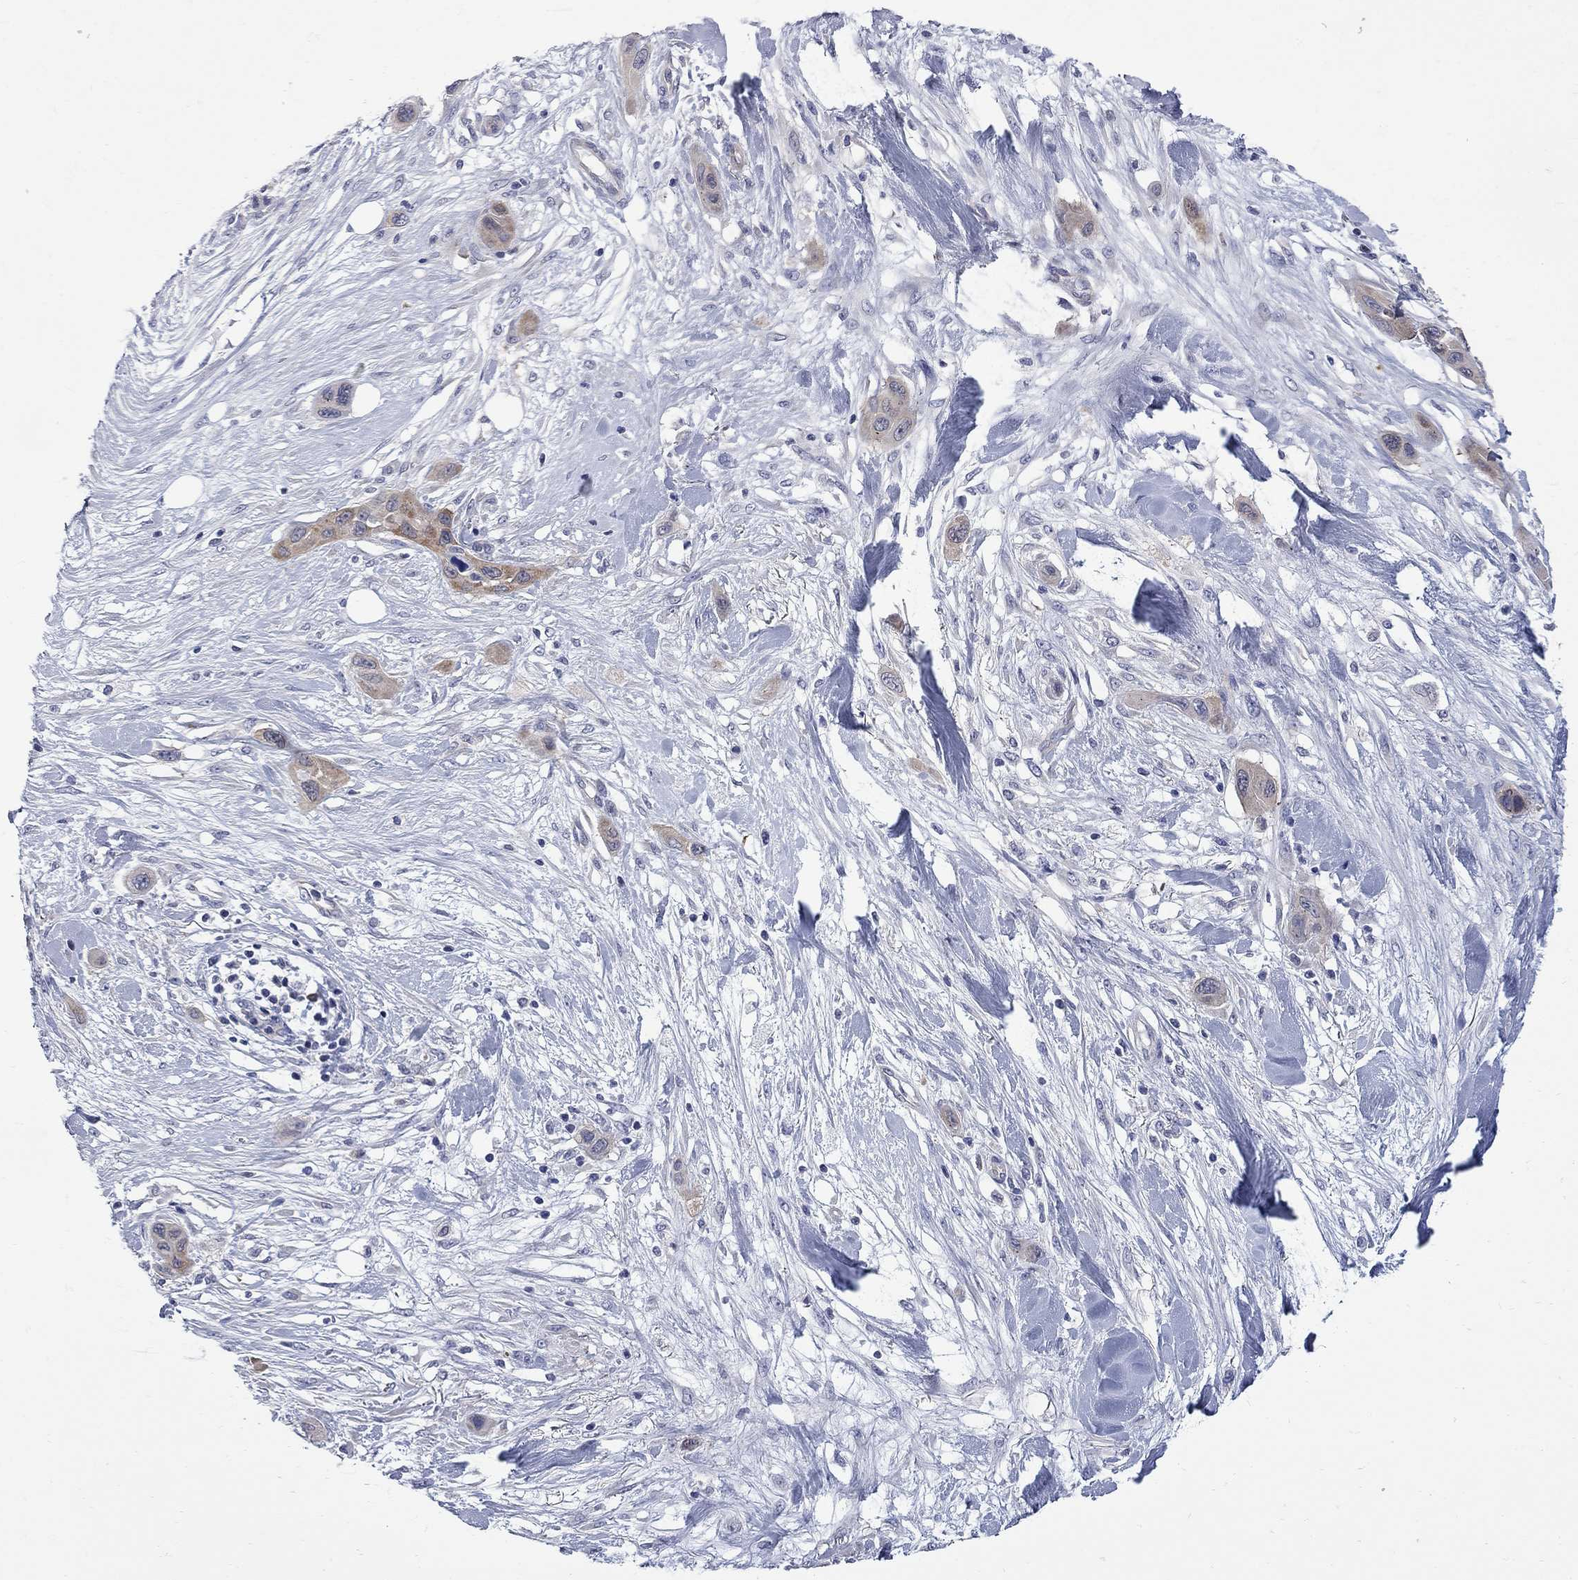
{"staining": {"intensity": "moderate", "quantity": "<25%", "location": "cytoplasmic/membranous"}, "tissue": "skin cancer", "cell_type": "Tumor cells", "image_type": "cancer", "snomed": [{"axis": "morphology", "description": "Squamous cell carcinoma, NOS"}, {"axis": "topography", "description": "Skin"}], "caption": "Tumor cells demonstrate low levels of moderate cytoplasmic/membranous expression in about <25% of cells in squamous cell carcinoma (skin).", "gene": "GALNT8", "patient": {"sex": "male", "age": 79}}